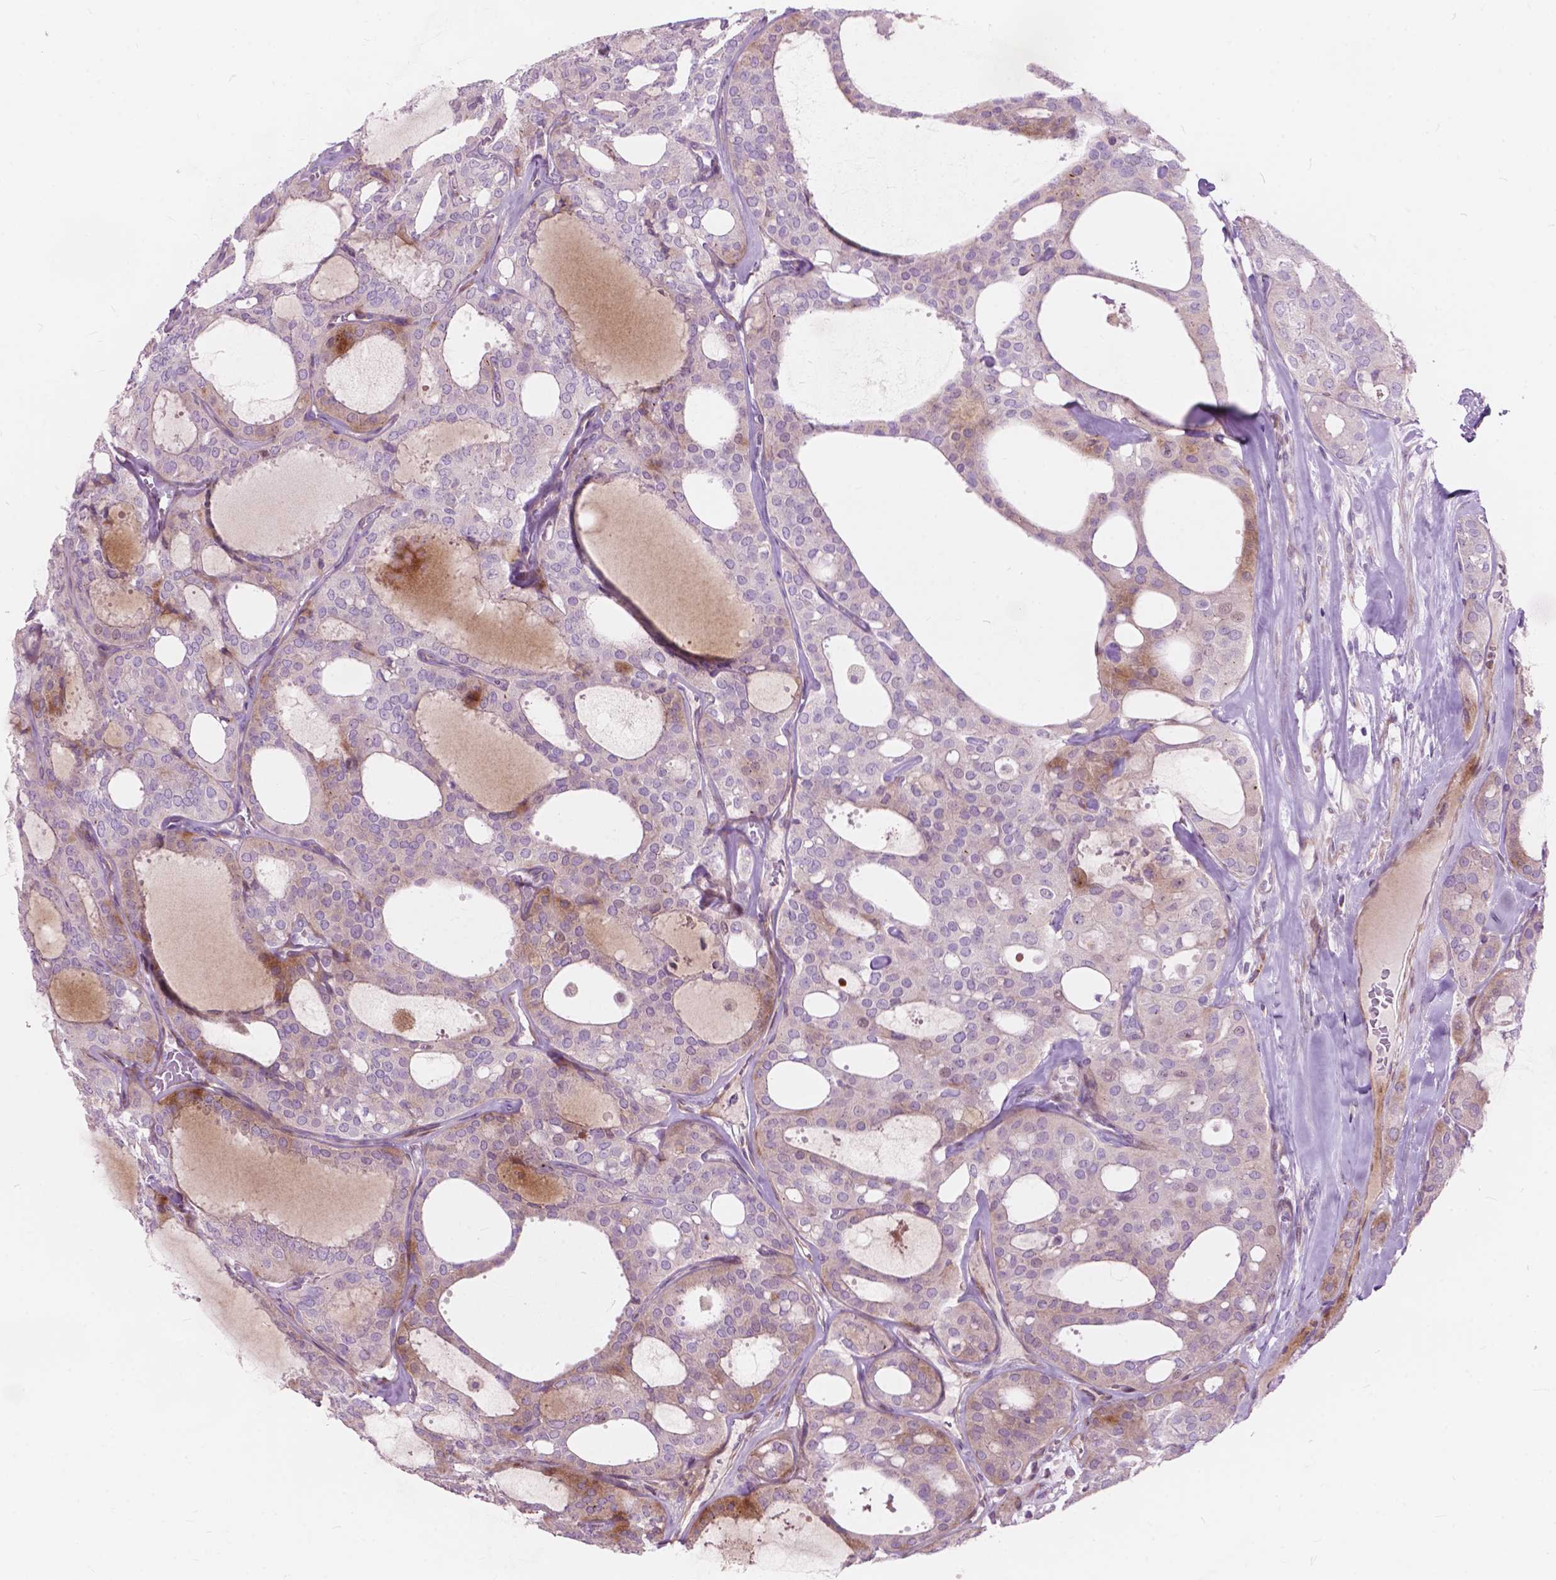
{"staining": {"intensity": "negative", "quantity": "none", "location": "none"}, "tissue": "thyroid cancer", "cell_type": "Tumor cells", "image_type": "cancer", "snomed": [{"axis": "morphology", "description": "Follicular adenoma carcinoma, NOS"}, {"axis": "topography", "description": "Thyroid gland"}], "caption": "Immunohistochemistry (IHC) of thyroid cancer displays no positivity in tumor cells. The staining was performed using DAB to visualize the protein expression in brown, while the nuclei were stained in blue with hematoxylin (Magnification: 20x).", "gene": "MORN1", "patient": {"sex": "male", "age": 75}}